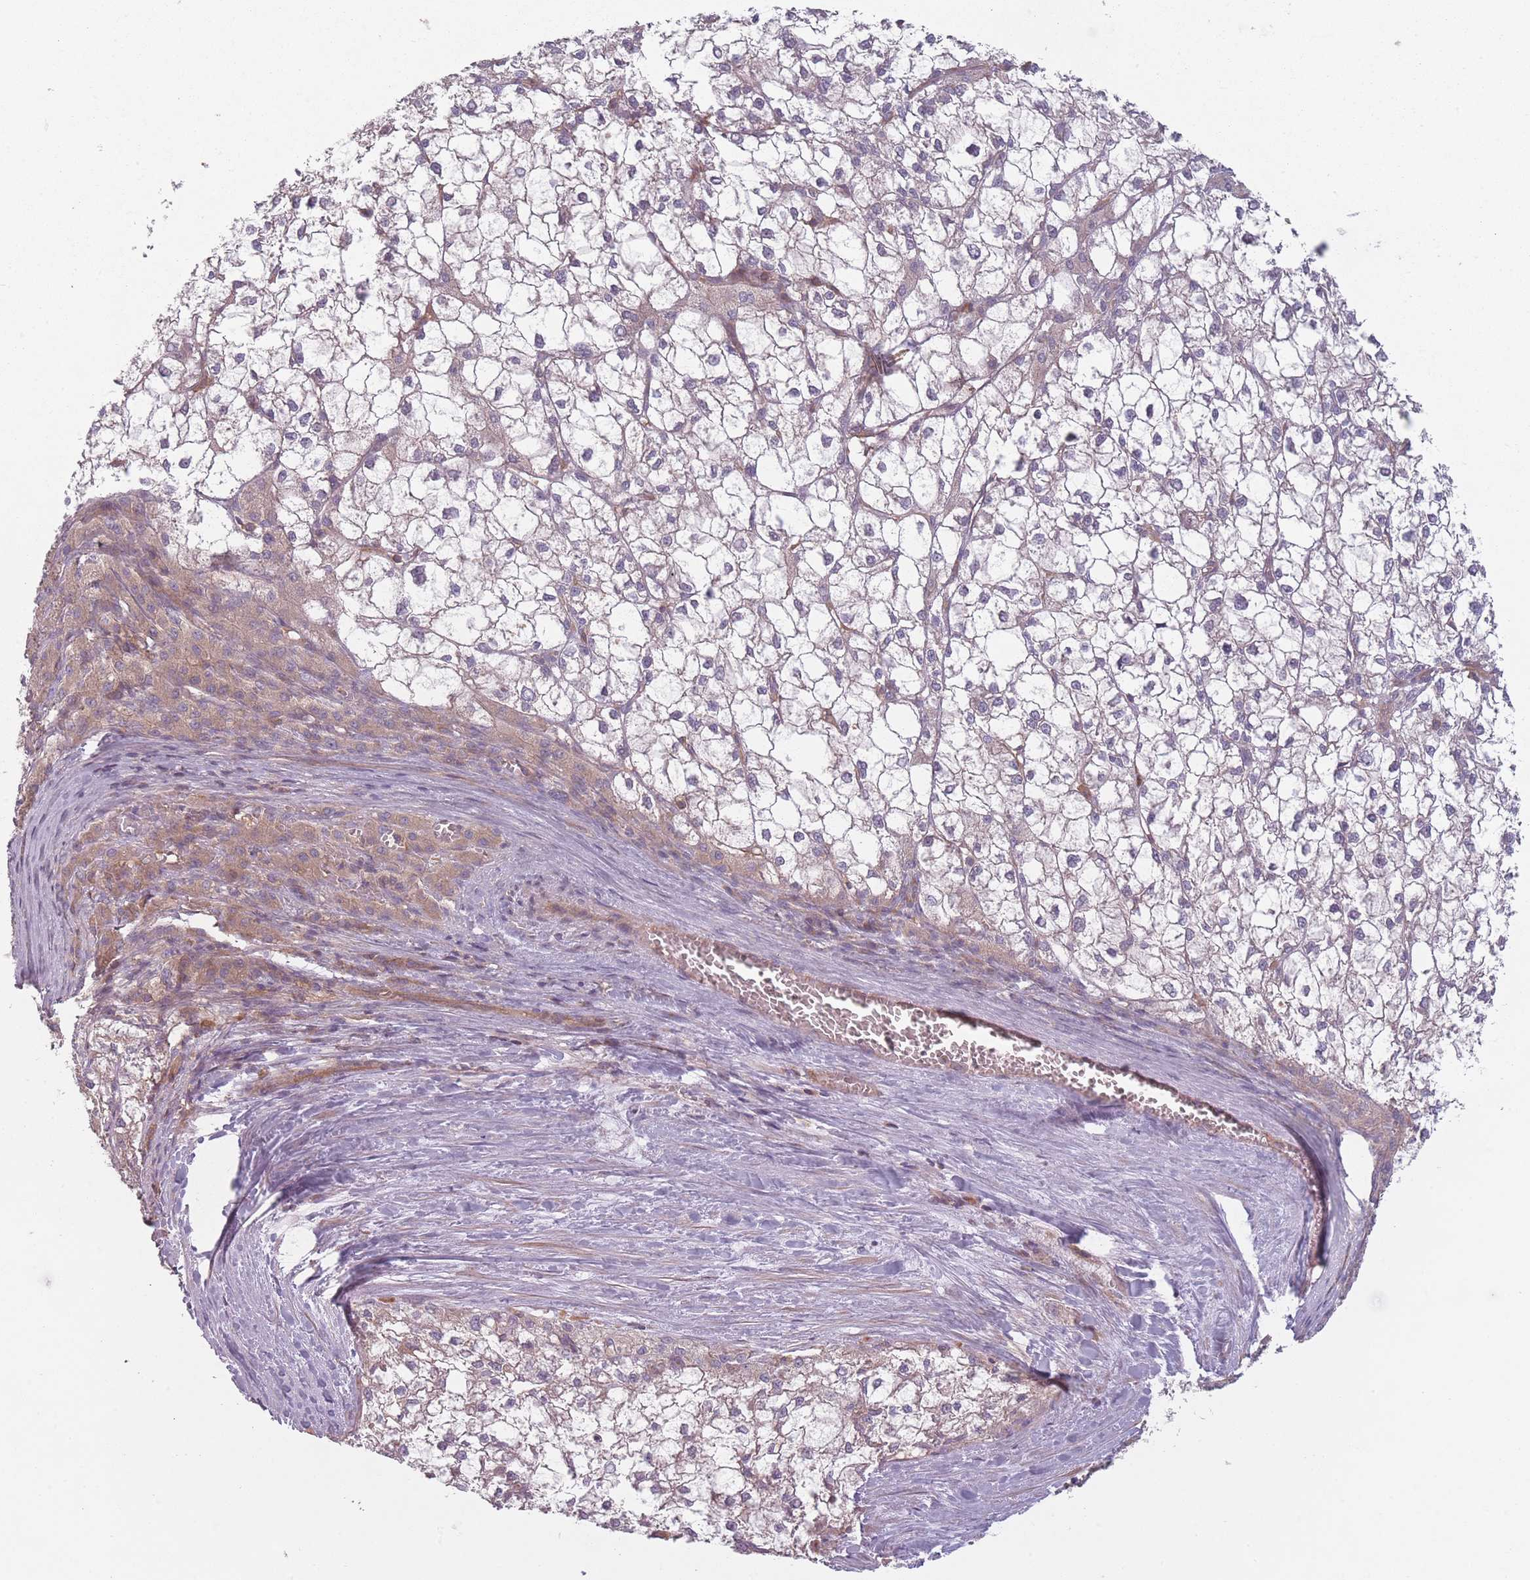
{"staining": {"intensity": "negative", "quantity": "none", "location": "none"}, "tissue": "liver cancer", "cell_type": "Tumor cells", "image_type": "cancer", "snomed": [{"axis": "morphology", "description": "Carcinoma, Hepatocellular, NOS"}, {"axis": "topography", "description": "Liver"}], "caption": "Liver cancer (hepatocellular carcinoma) was stained to show a protein in brown. There is no significant staining in tumor cells.", "gene": "NT5DC2", "patient": {"sex": "female", "age": 43}}